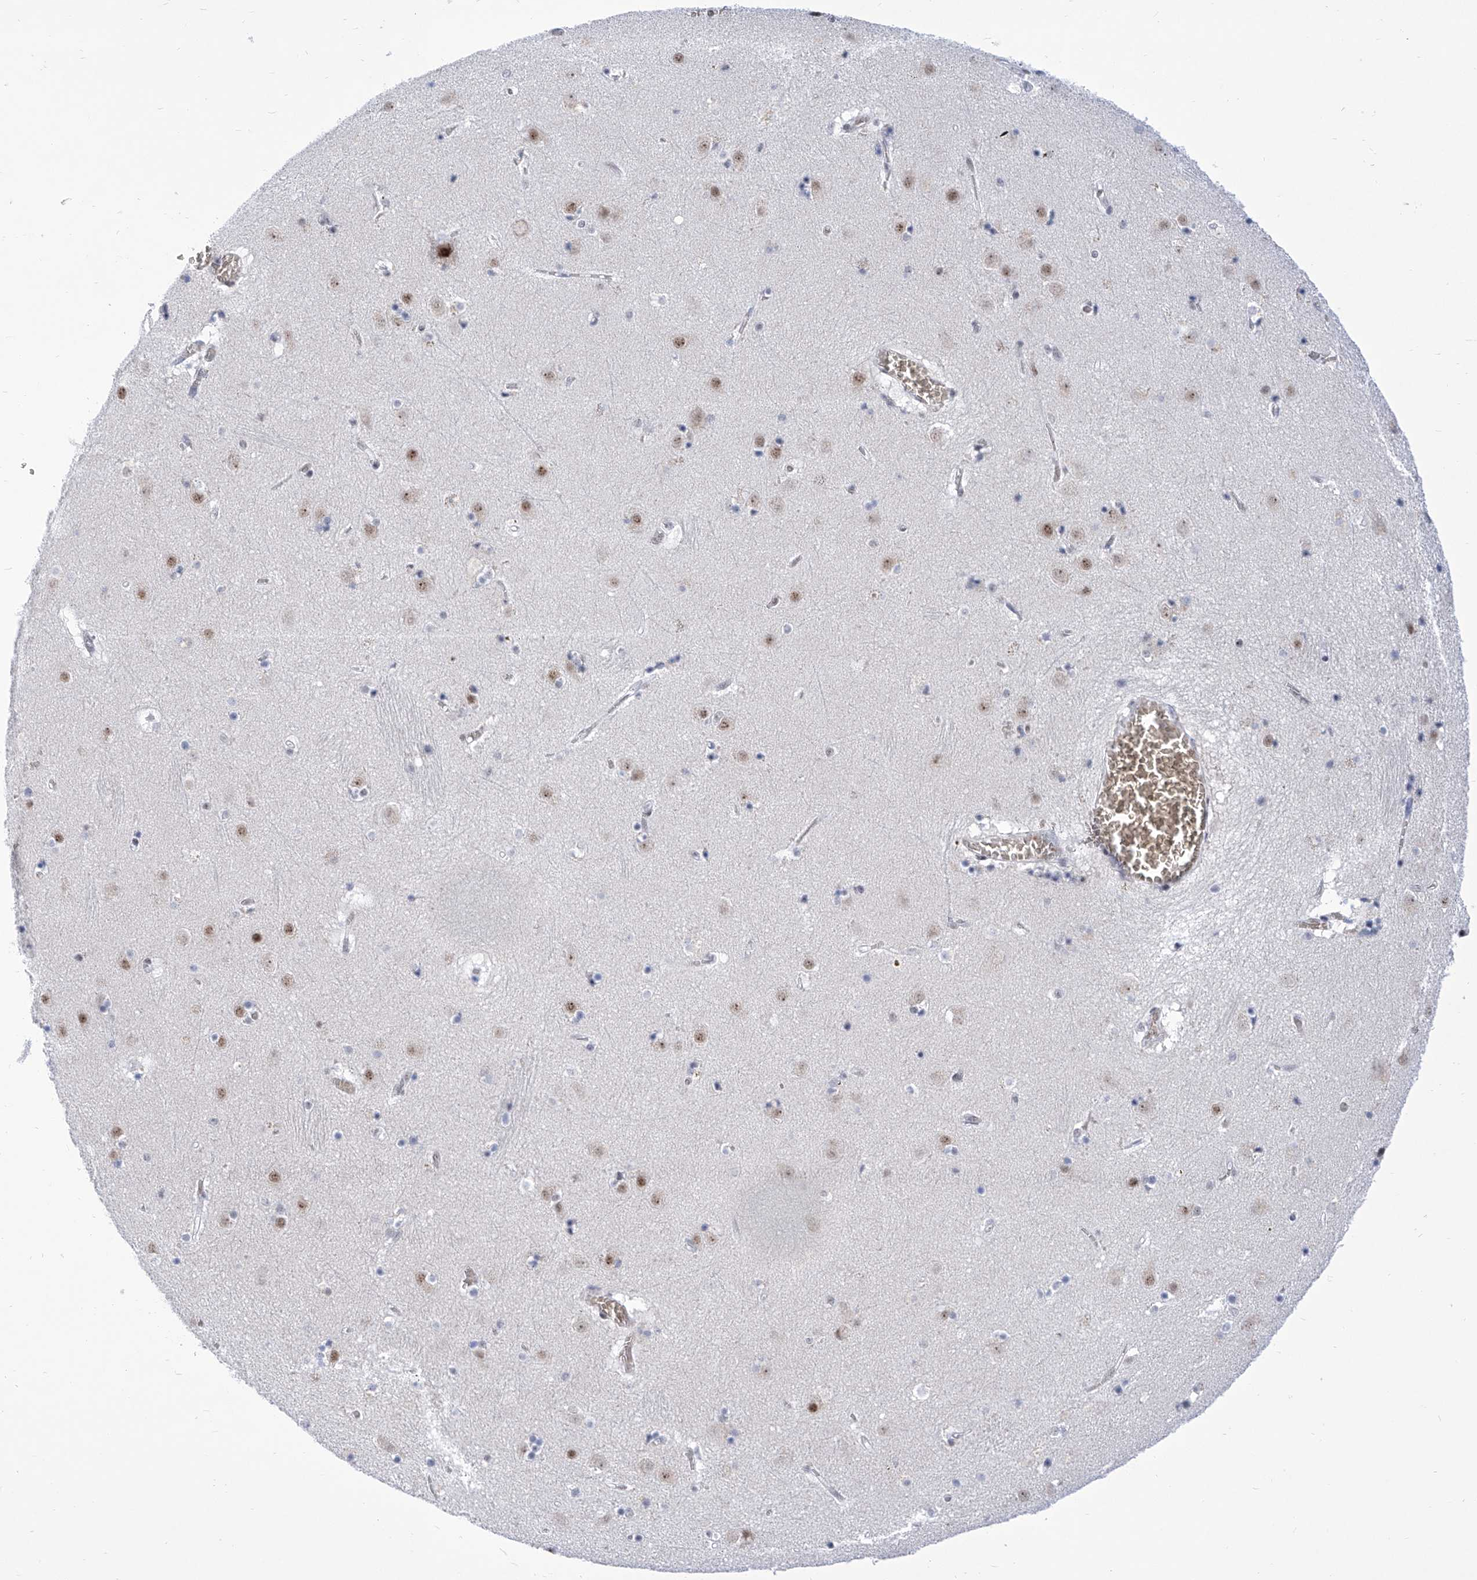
{"staining": {"intensity": "negative", "quantity": "none", "location": "none"}, "tissue": "caudate", "cell_type": "Glial cells", "image_type": "normal", "snomed": [{"axis": "morphology", "description": "Normal tissue, NOS"}, {"axis": "topography", "description": "Lateral ventricle wall"}], "caption": "Immunohistochemical staining of normal caudate exhibits no significant expression in glial cells. (Immunohistochemistry, brightfield microscopy, high magnification).", "gene": "SART1", "patient": {"sex": "male", "age": 70}}